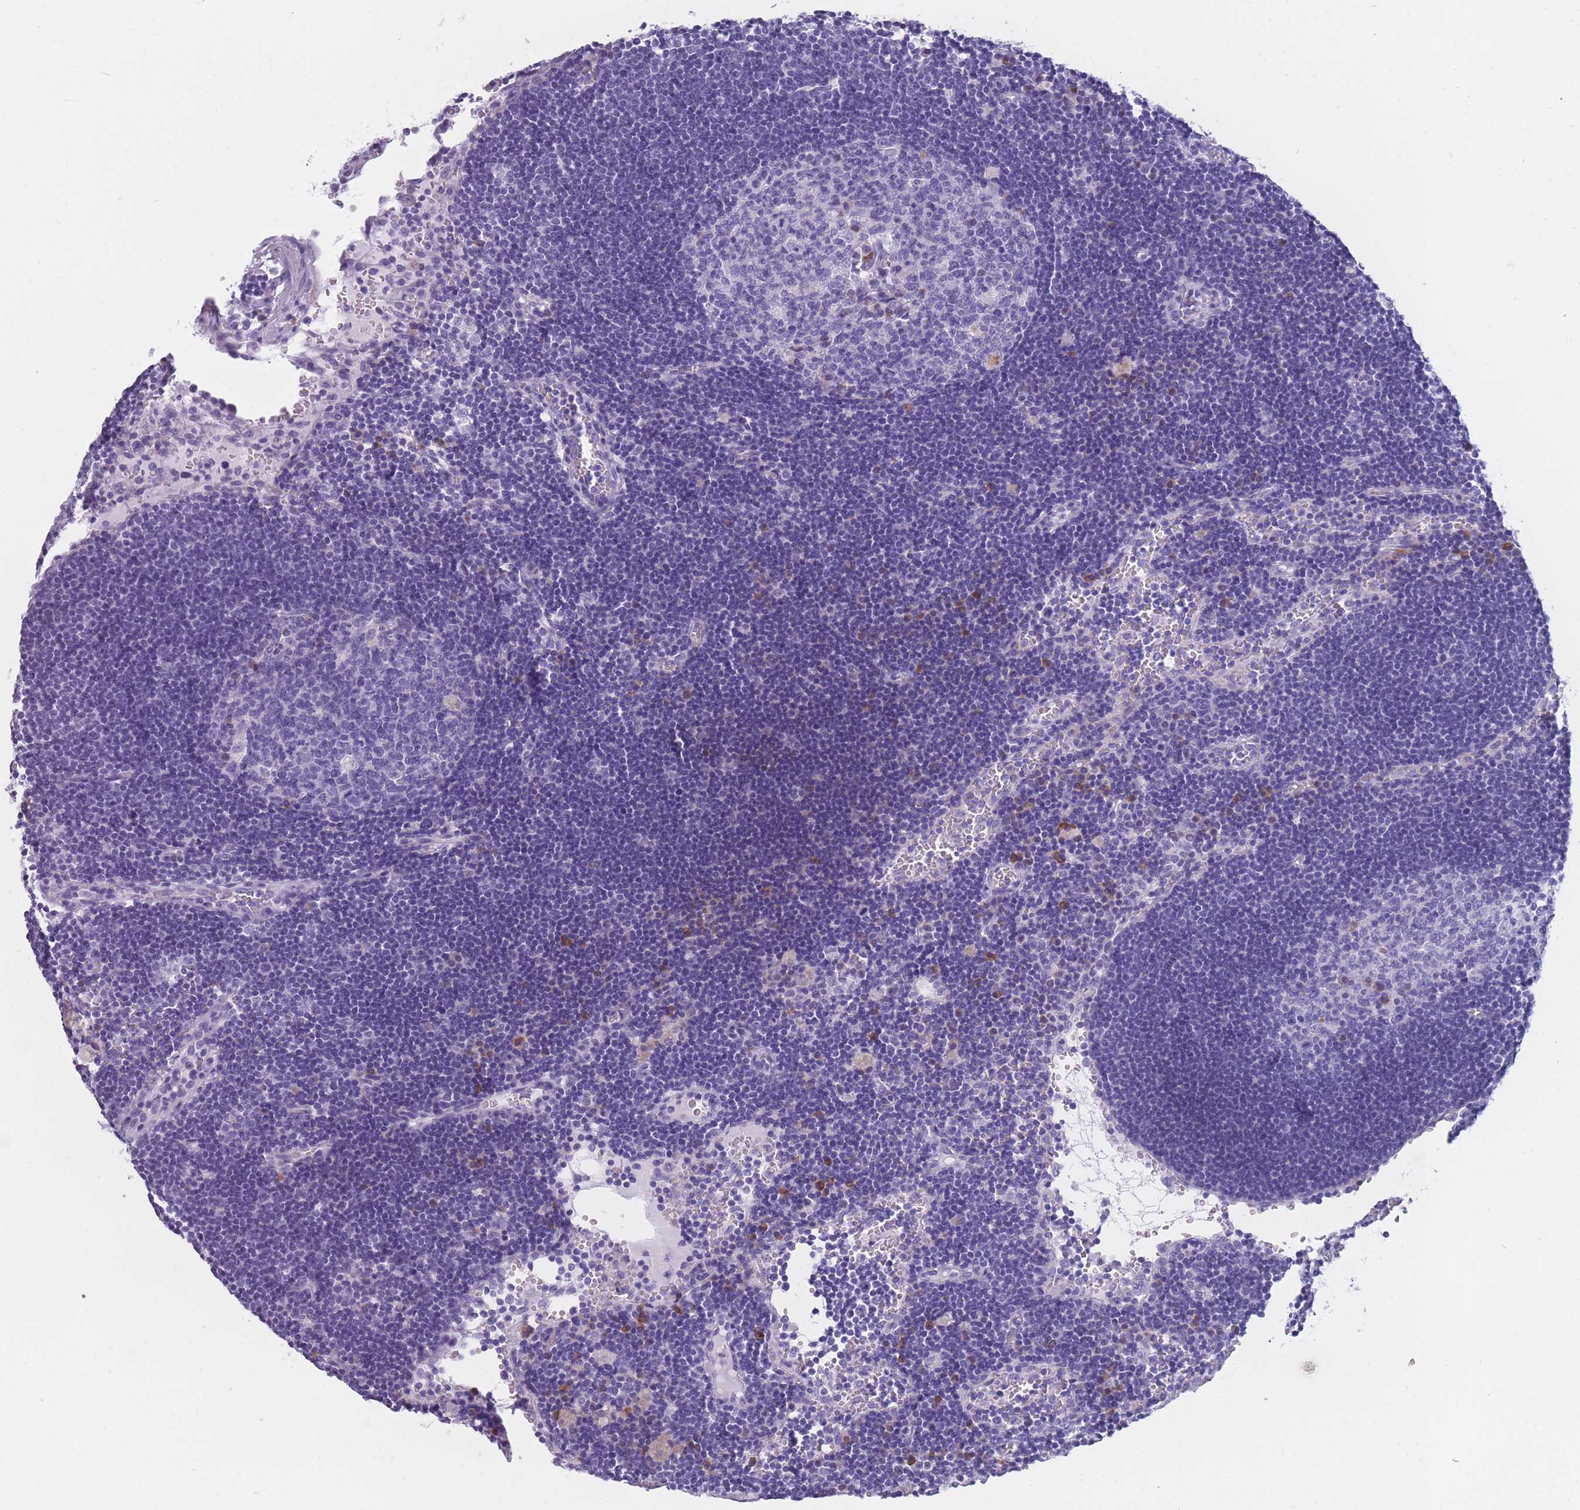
{"staining": {"intensity": "negative", "quantity": "none", "location": "none"}, "tissue": "lymph node", "cell_type": "Germinal center cells", "image_type": "normal", "snomed": [{"axis": "morphology", "description": "Normal tissue, NOS"}, {"axis": "topography", "description": "Lymph node"}], "caption": "Immunohistochemistry image of unremarkable lymph node stained for a protein (brown), which exhibits no expression in germinal center cells.", "gene": "COL27A1", "patient": {"sex": "male", "age": 62}}